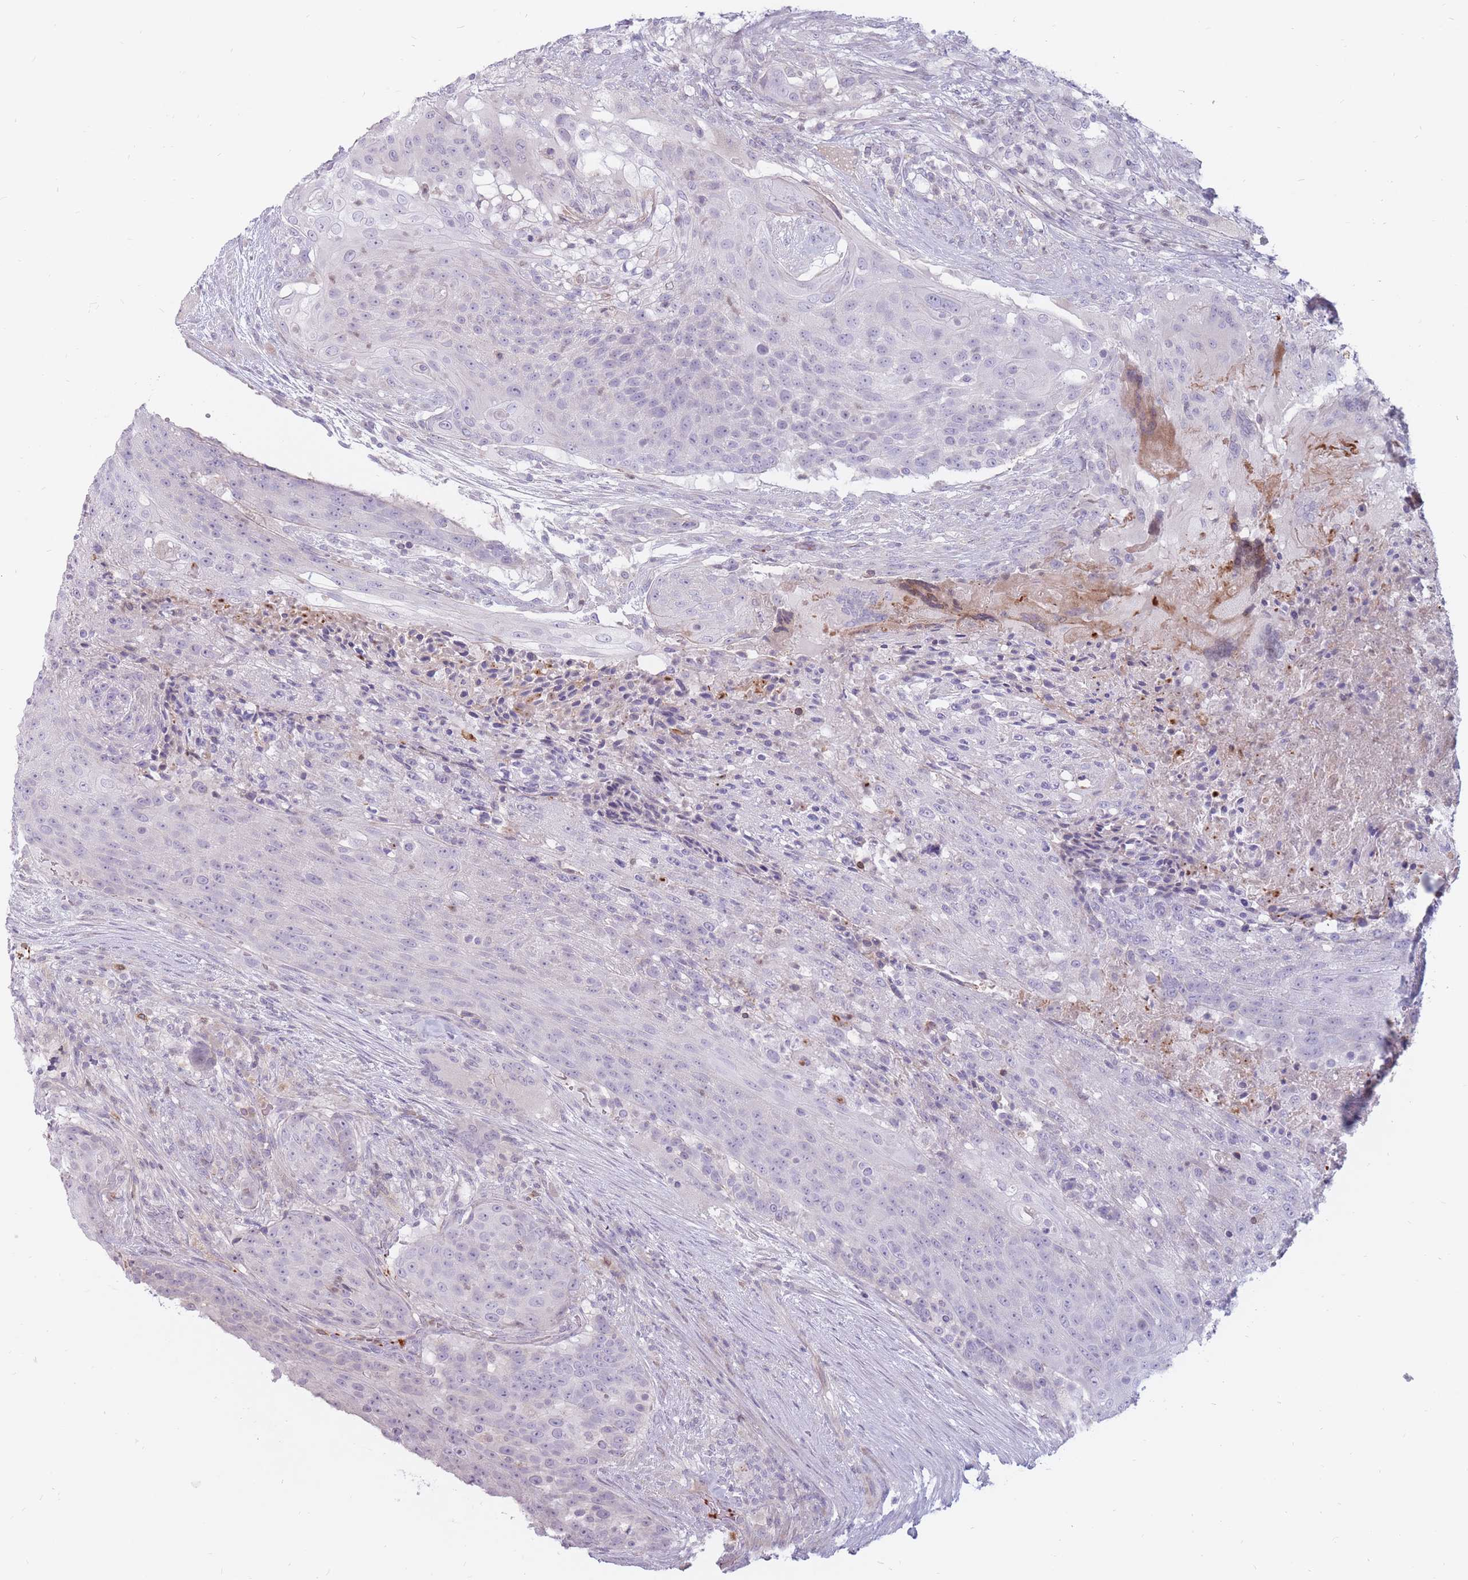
{"staining": {"intensity": "negative", "quantity": "none", "location": "none"}, "tissue": "urothelial cancer", "cell_type": "Tumor cells", "image_type": "cancer", "snomed": [{"axis": "morphology", "description": "Urothelial carcinoma, High grade"}, {"axis": "topography", "description": "Urinary bladder"}], "caption": "Immunohistochemical staining of high-grade urothelial carcinoma shows no significant positivity in tumor cells.", "gene": "PTGDR", "patient": {"sex": "female", "age": 63}}